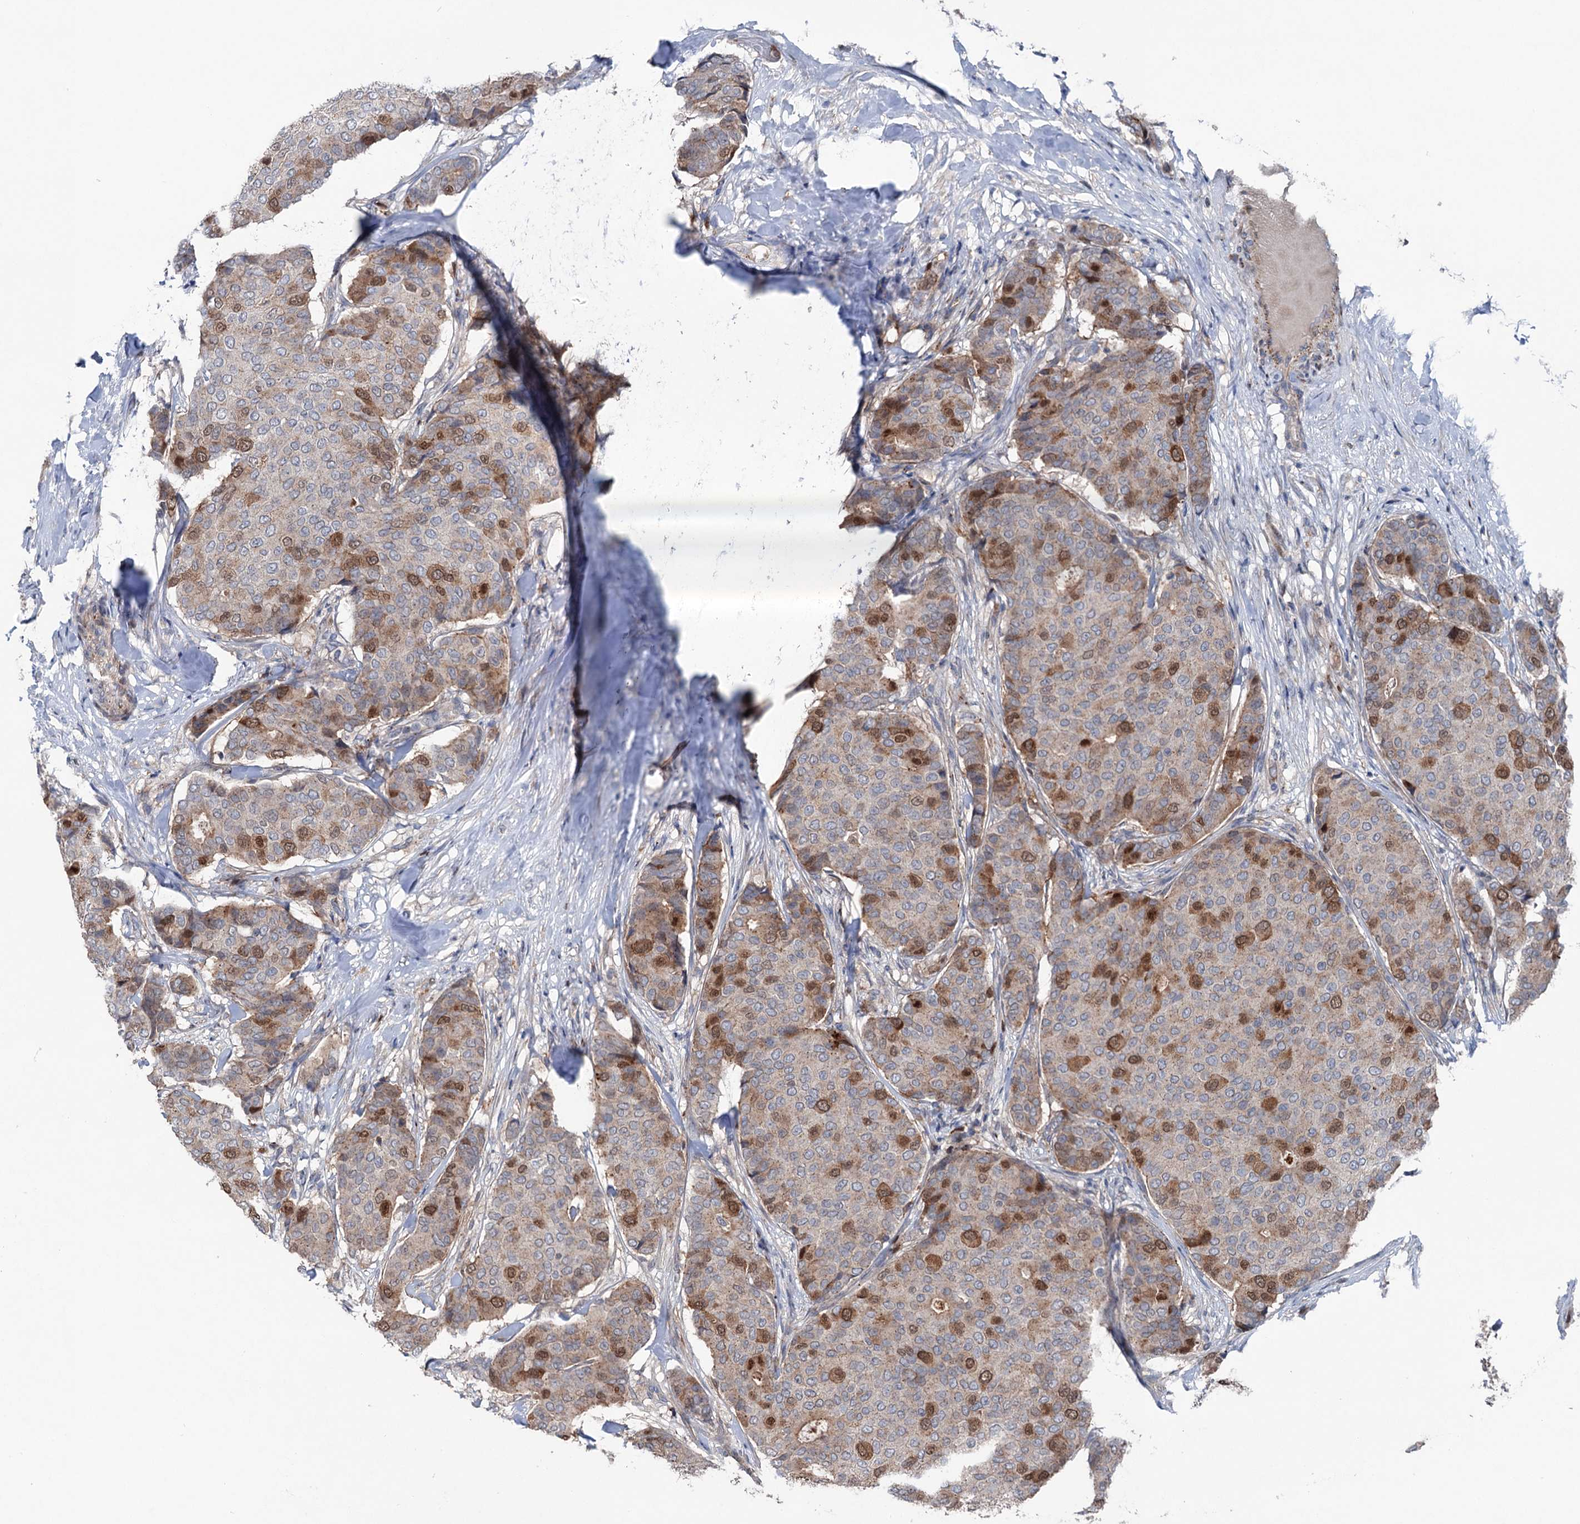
{"staining": {"intensity": "moderate", "quantity": "25%-75%", "location": "cytoplasmic/membranous,nuclear"}, "tissue": "breast cancer", "cell_type": "Tumor cells", "image_type": "cancer", "snomed": [{"axis": "morphology", "description": "Duct carcinoma"}, {"axis": "topography", "description": "Breast"}], "caption": "This histopathology image displays breast cancer stained with immunohistochemistry (IHC) to label a protein in brown. The cytoplasmic/membranous and nuclear of tumor cells show moderate positivity for the protein. Nuclei are counter-stained blue.", "gene": "NCAPD2", "patient": {"sex": "female", "age": 75}}